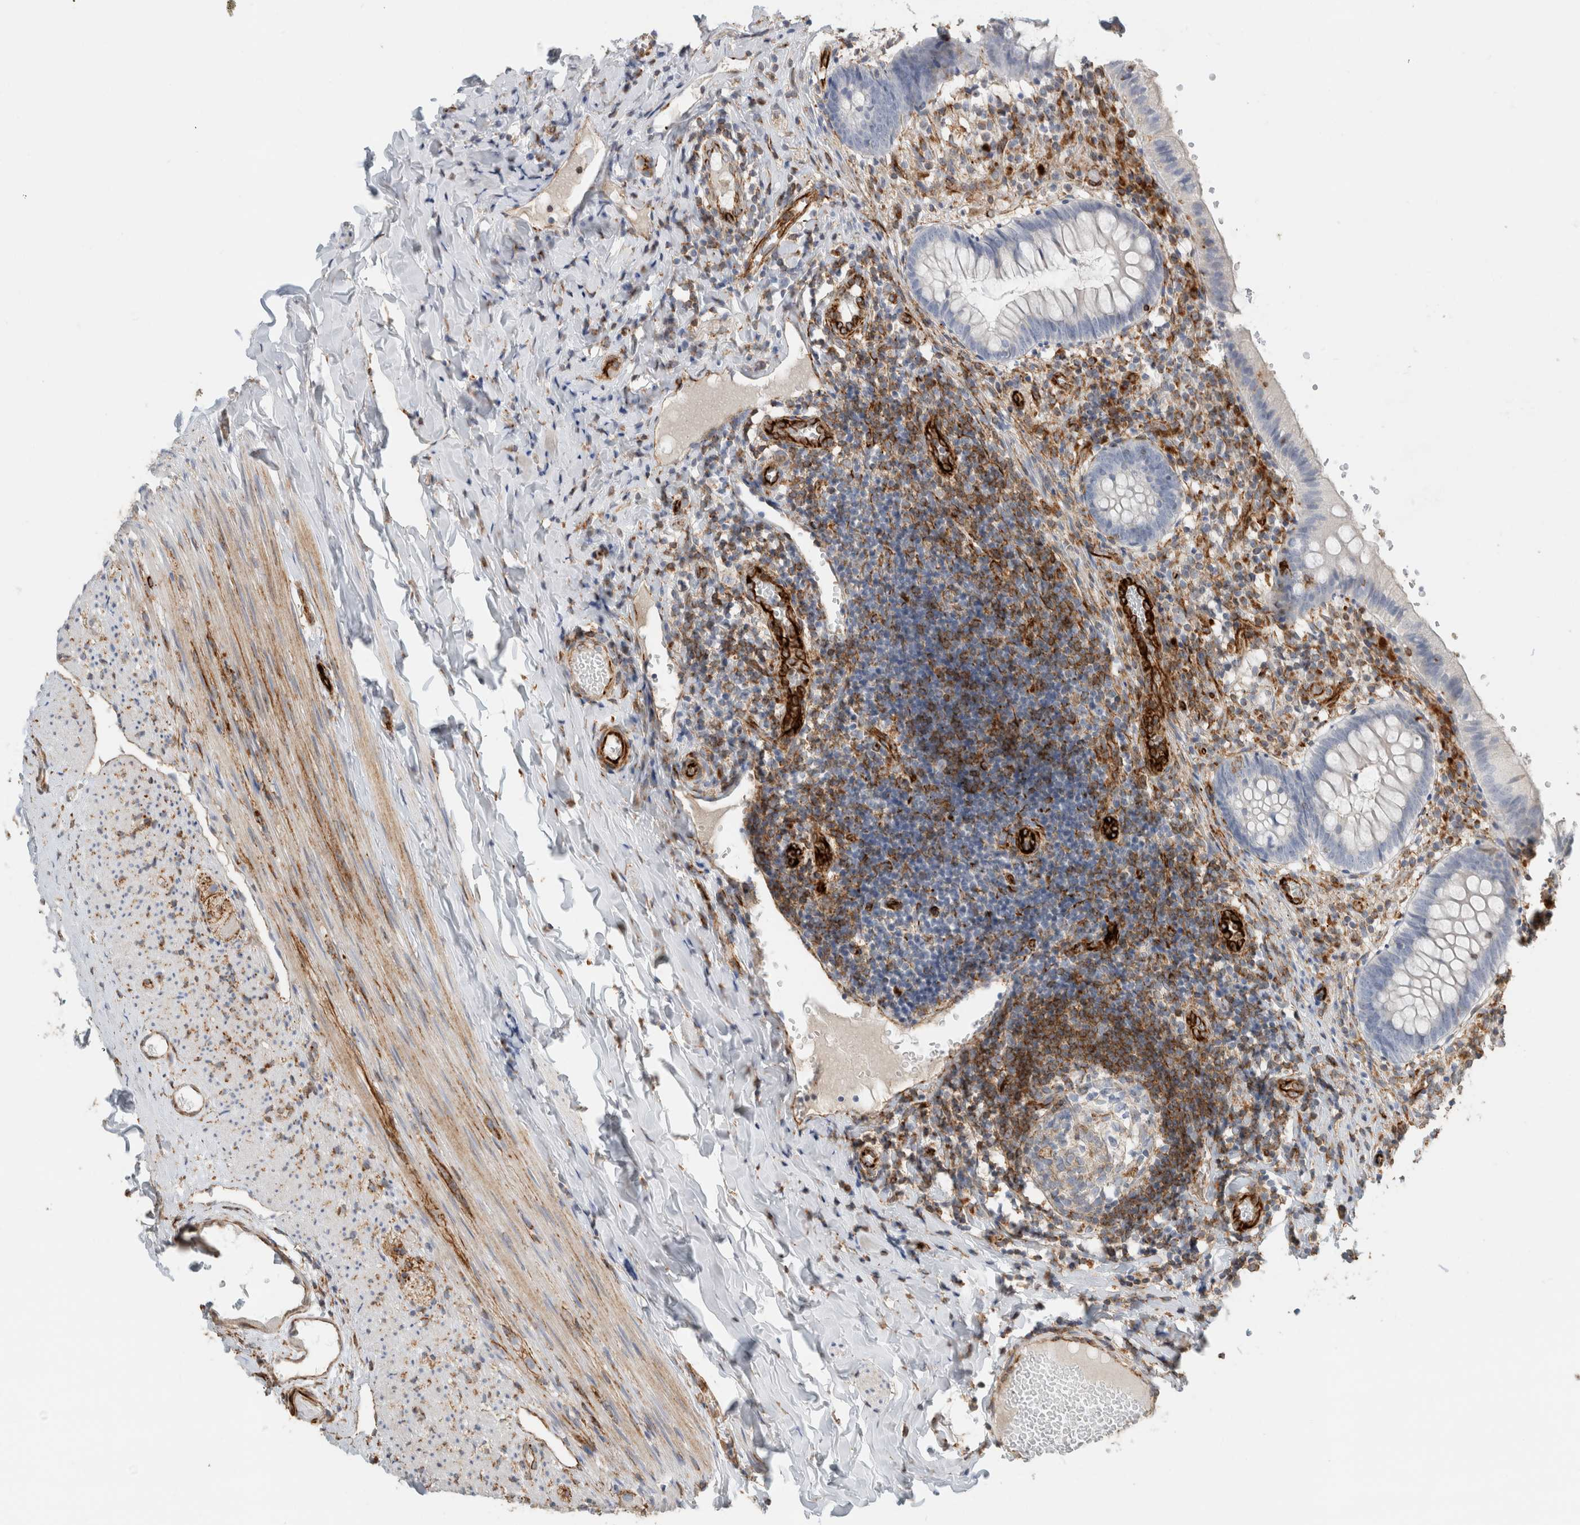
{"staining": {"intensity": "negative", "quantity": "none", "location": "none"}, "tissue": "appendix", "cell_type": "Glandular cells", "image_type": "normal", "snomed": [{"axis": "morphology", "description": "Normal tissue, NOS"}, {"axis": "topography", "description": "Appendix"}], "caption": "Immunohistochemistry histopathology image of benign human appendix stained for a protein (brown), which reveals no positivity in glandular cells.", "gene": "LY86", "patient": {"sex": "male", "age": 8}}